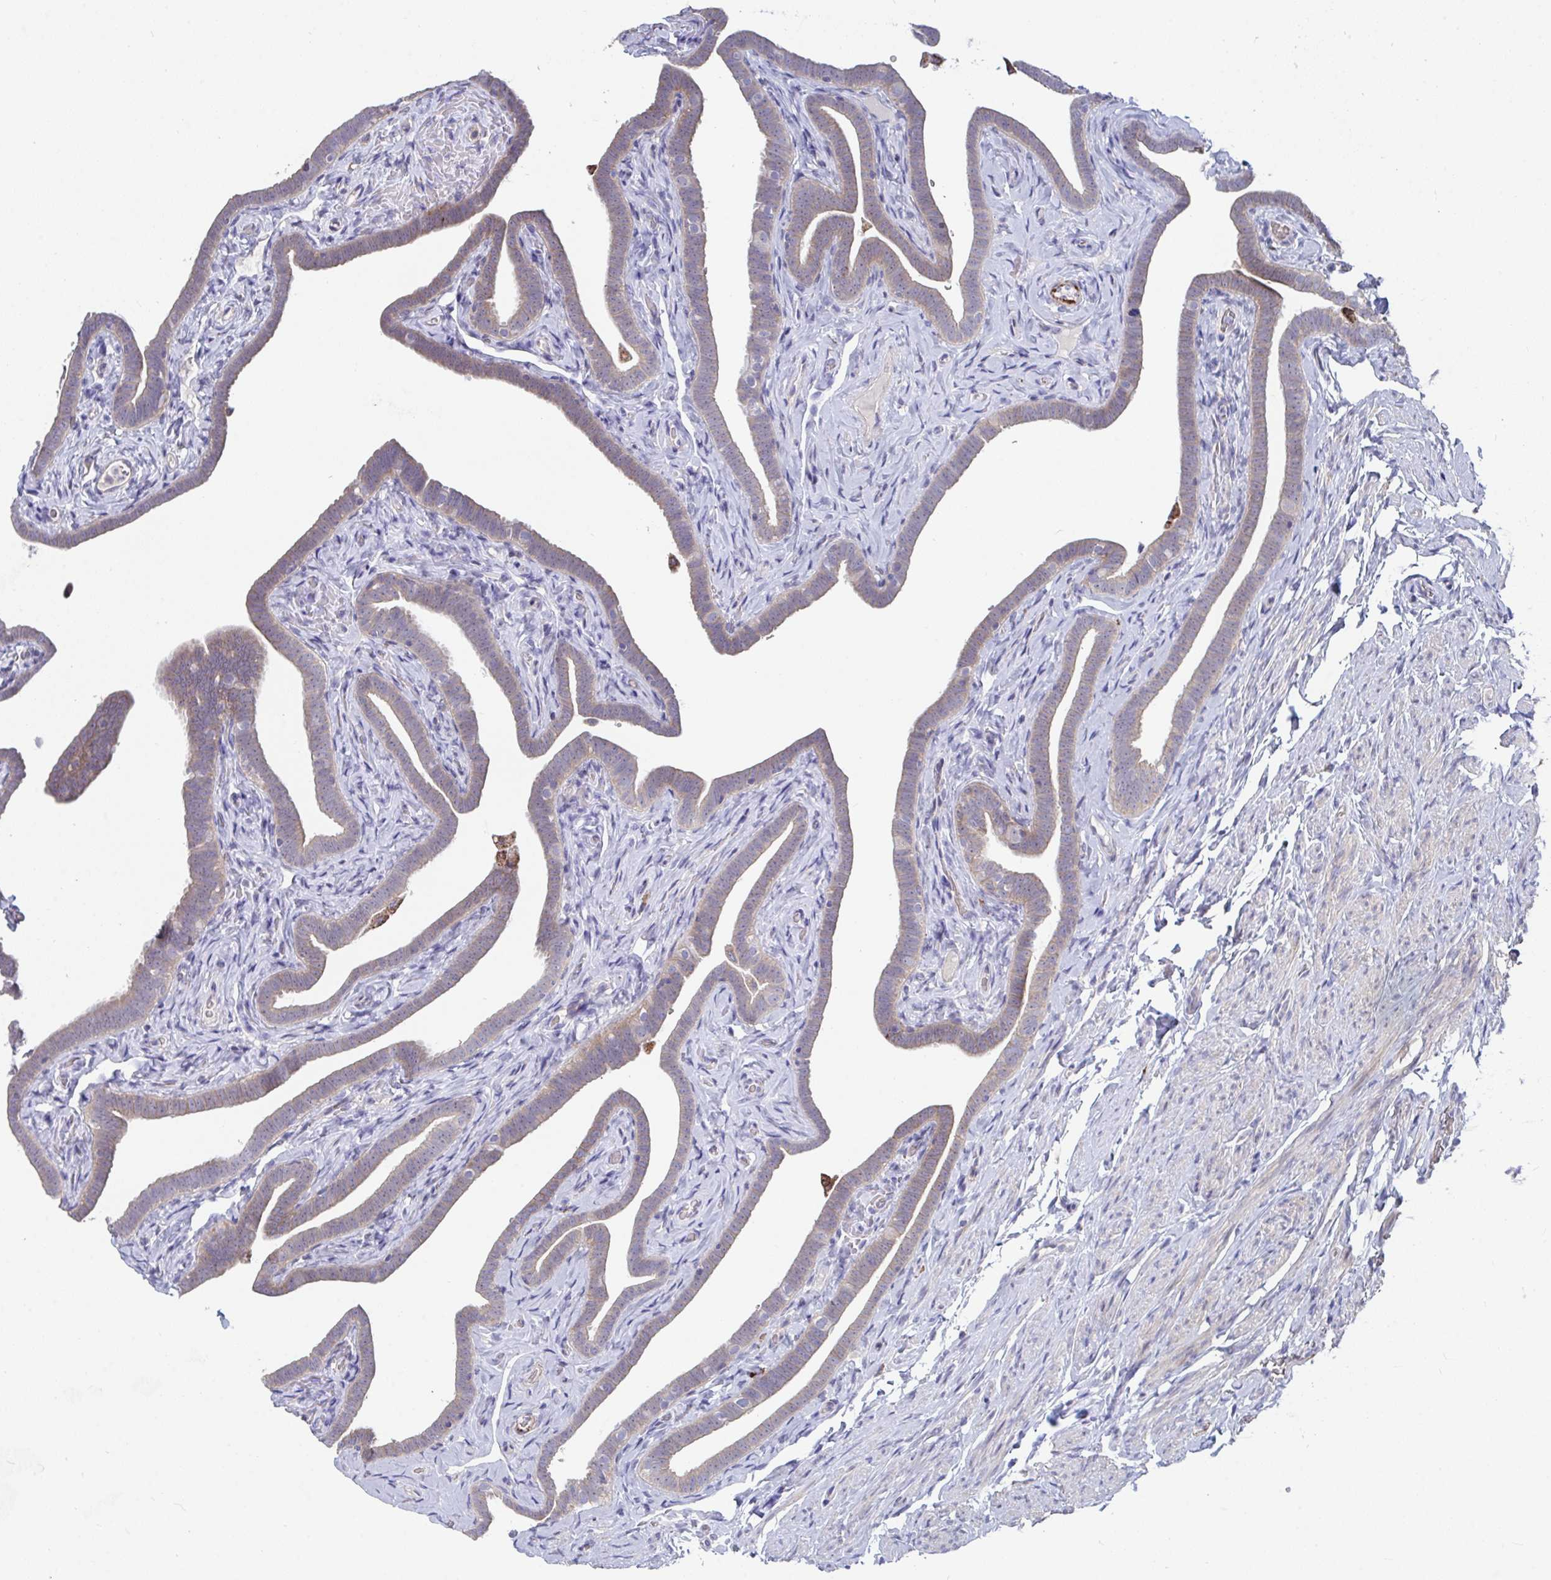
{"staining": {"intensity": "strong", "quantity": "25%-75%", "location": "cytoplasmic/membranous"}, "tissue": "fallopian tube", "cell_type": "Glandular cells", "image_type": "normal", "snomed": [{"axis": "morphology", "description": "Normal tissue, NOS"}, {"axis": "topography", "description": "Fallopian tube"}], "caption": "IHC histopathology image of normal fallopian tube: human fallopian tube stained using immunohistochemistry (IHC) shows high levels of strong protein expression localized specifically in the cytoplasmic/membranous of glandular cells, appearing as a cytoplasmic/membranous brown color.", "gene": "FAM156A", "patient": {"sex": "female", "age": 69}}